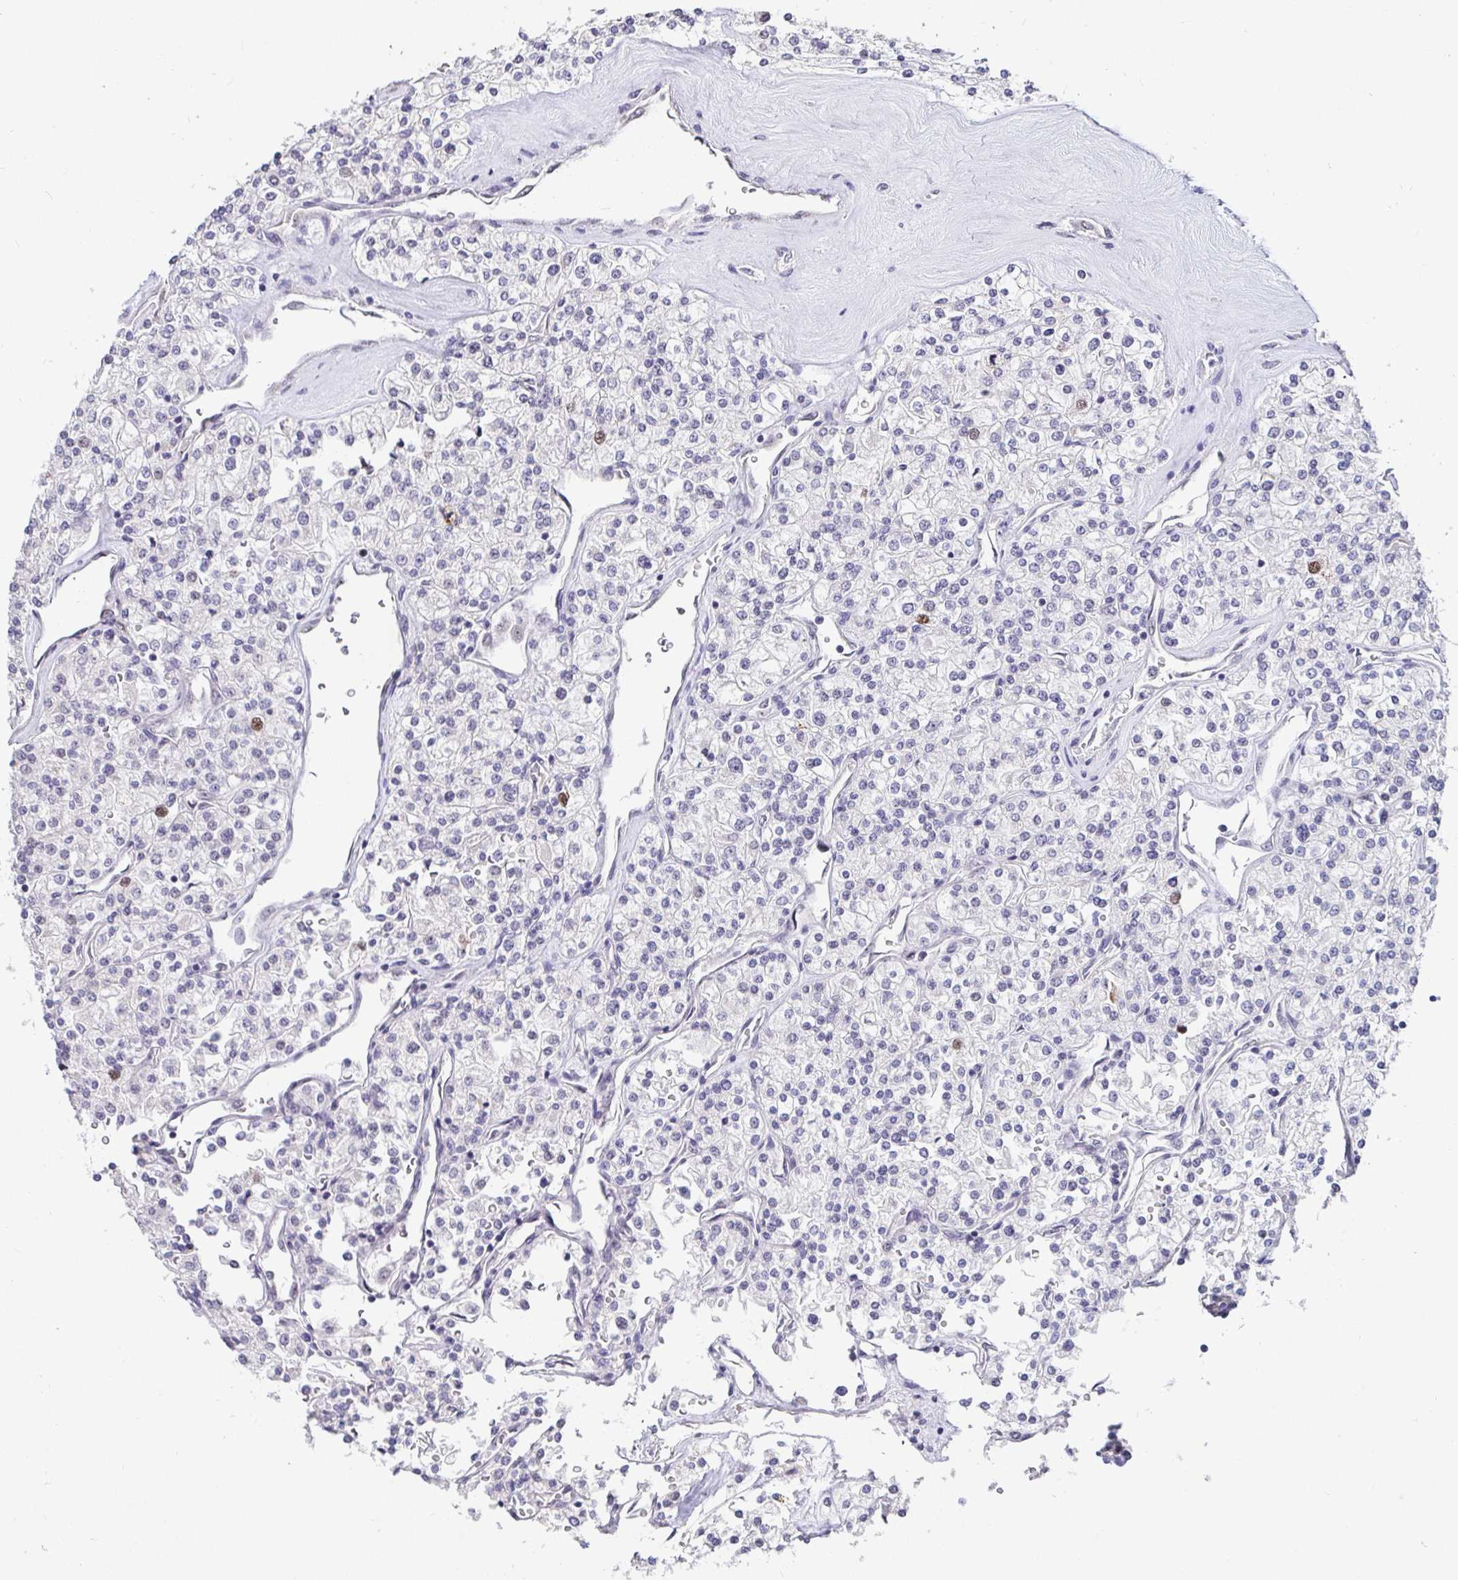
{"staining": {"intensity": "negative", "quantity": "none", "location": "none"}, "tissue": "renal cancer", "cell_type": "Tumor cells", "image_type": "cancer", "snomed": [{"axis": "morphology", "description": "Adenocarcinoma, NOS"}, {"axis": "topography", "description": "Kidney"}], "caption": "Immunohistochemistry image of adenocarcinoma (renal) stained for a protein (brown), which reveals no positivity in tumor cells.", "gene": "ANLN", "patient": {"sex": "male", "age": 80}}